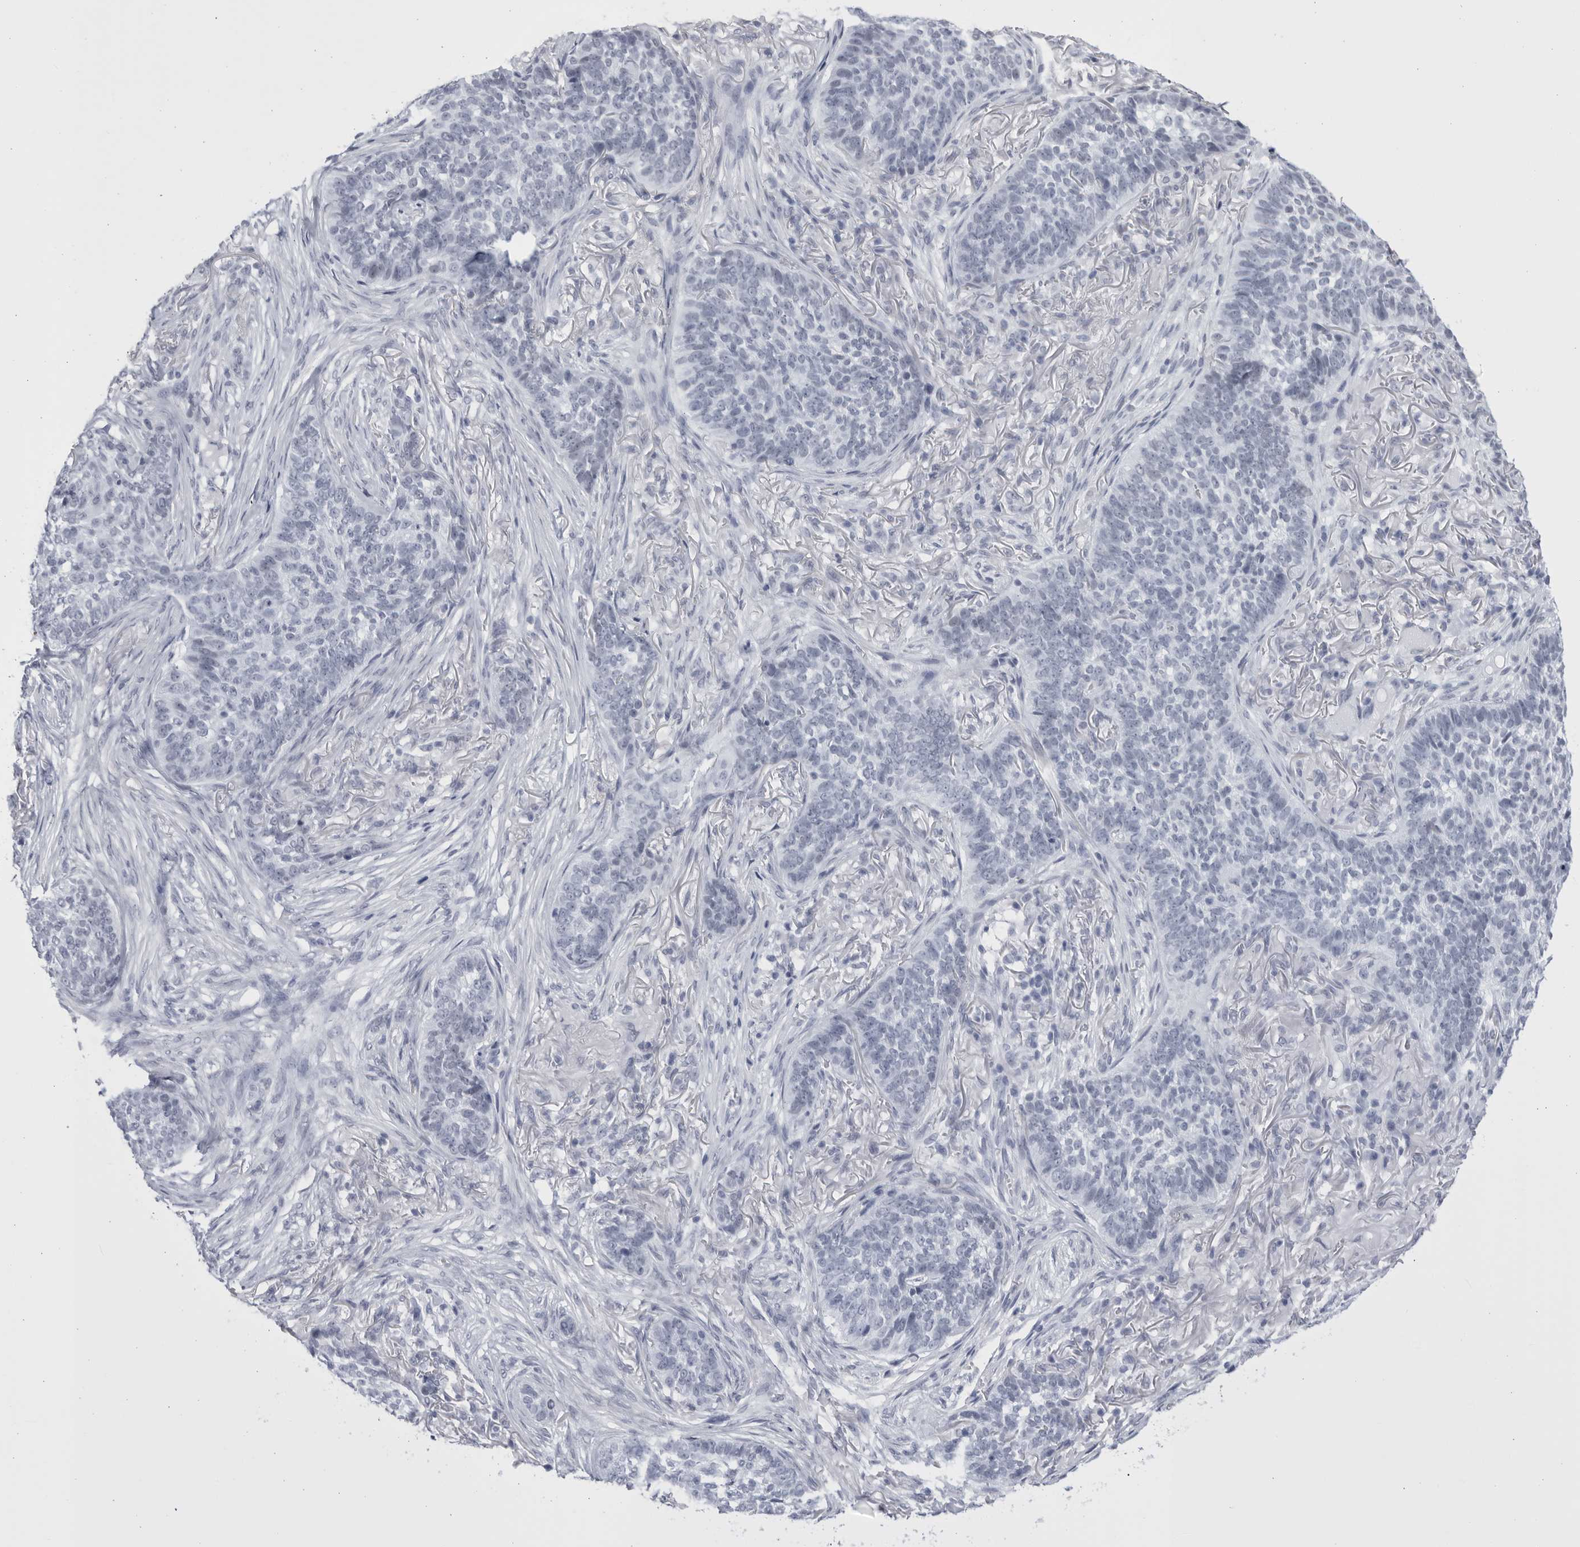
{"staining": {"intensity": "negative", "quantity": "none", "location": "none"}, "tissue": "skin cancer", "cell_type": "Tumor cells", "image_type": "cancer", "snomed": [{"axis": "morphology", "description": "Basal cell carcinoma"}, {"axis": "topography", "description": "Skin"}], "caption": "There is no significant staining in tumor cells of skin basal cell carcinoma.", "gene": "CCDC181", "patient": {"sex": "male", "age": 85}}